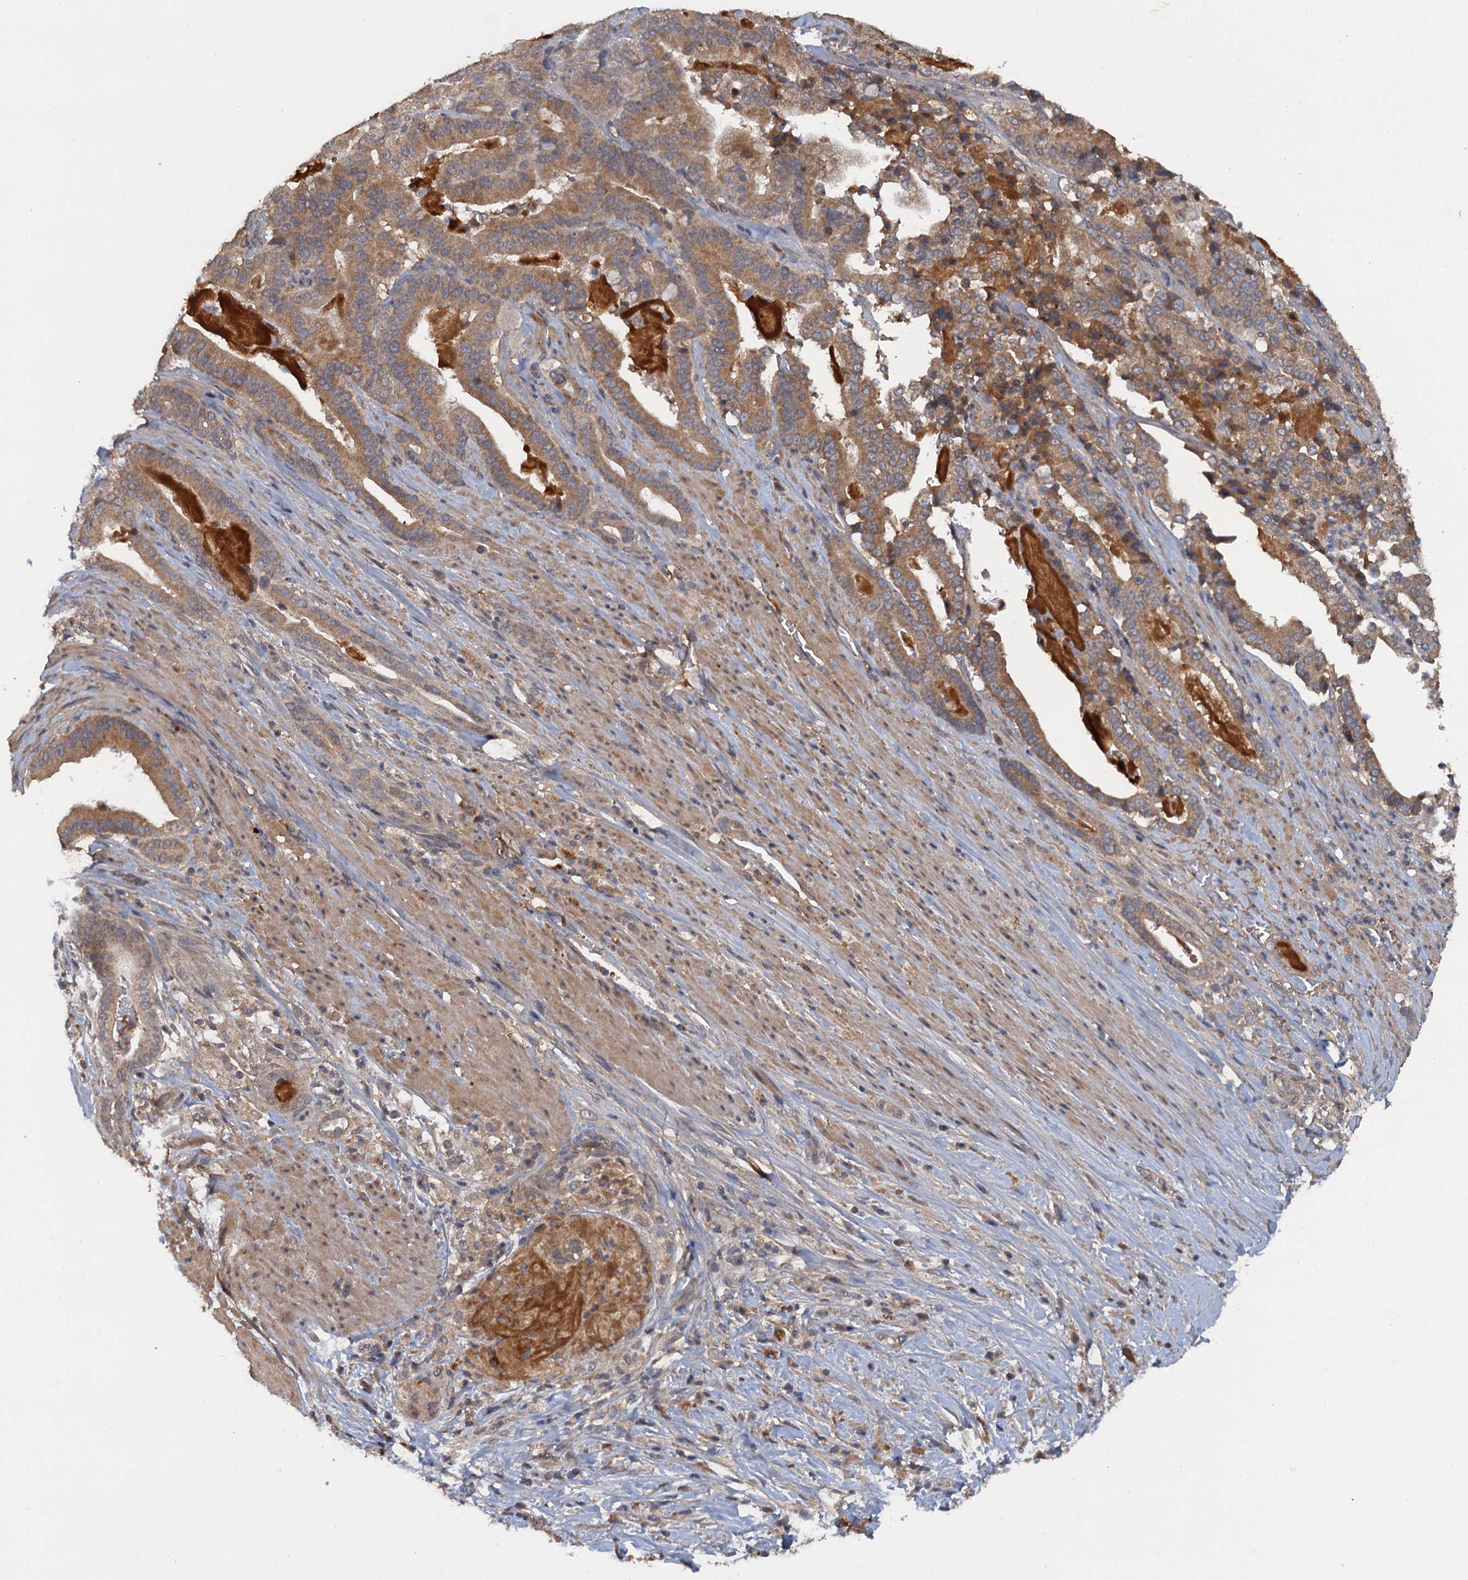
{"staining": {"intensity": "moderate", "quantity": ">75%", "location": "cytoplasmic/membranous"}, "tissue": "pancreatic cancer", "cell_type": "Tumor cells", "image_type": "cancer", "snomed": [{"axis": "morphology", "description": "Adenocarcinoma, NOS"}, {"axis": "topography", "description": "Pancreas"}], "caption": "Pancreatic cancer stained for a protein displays moderate cytoplasmic/membranous positivity in tumor cells.", "gene": "HAPLN3", "patient": {"sex": "male", "age": 63}}